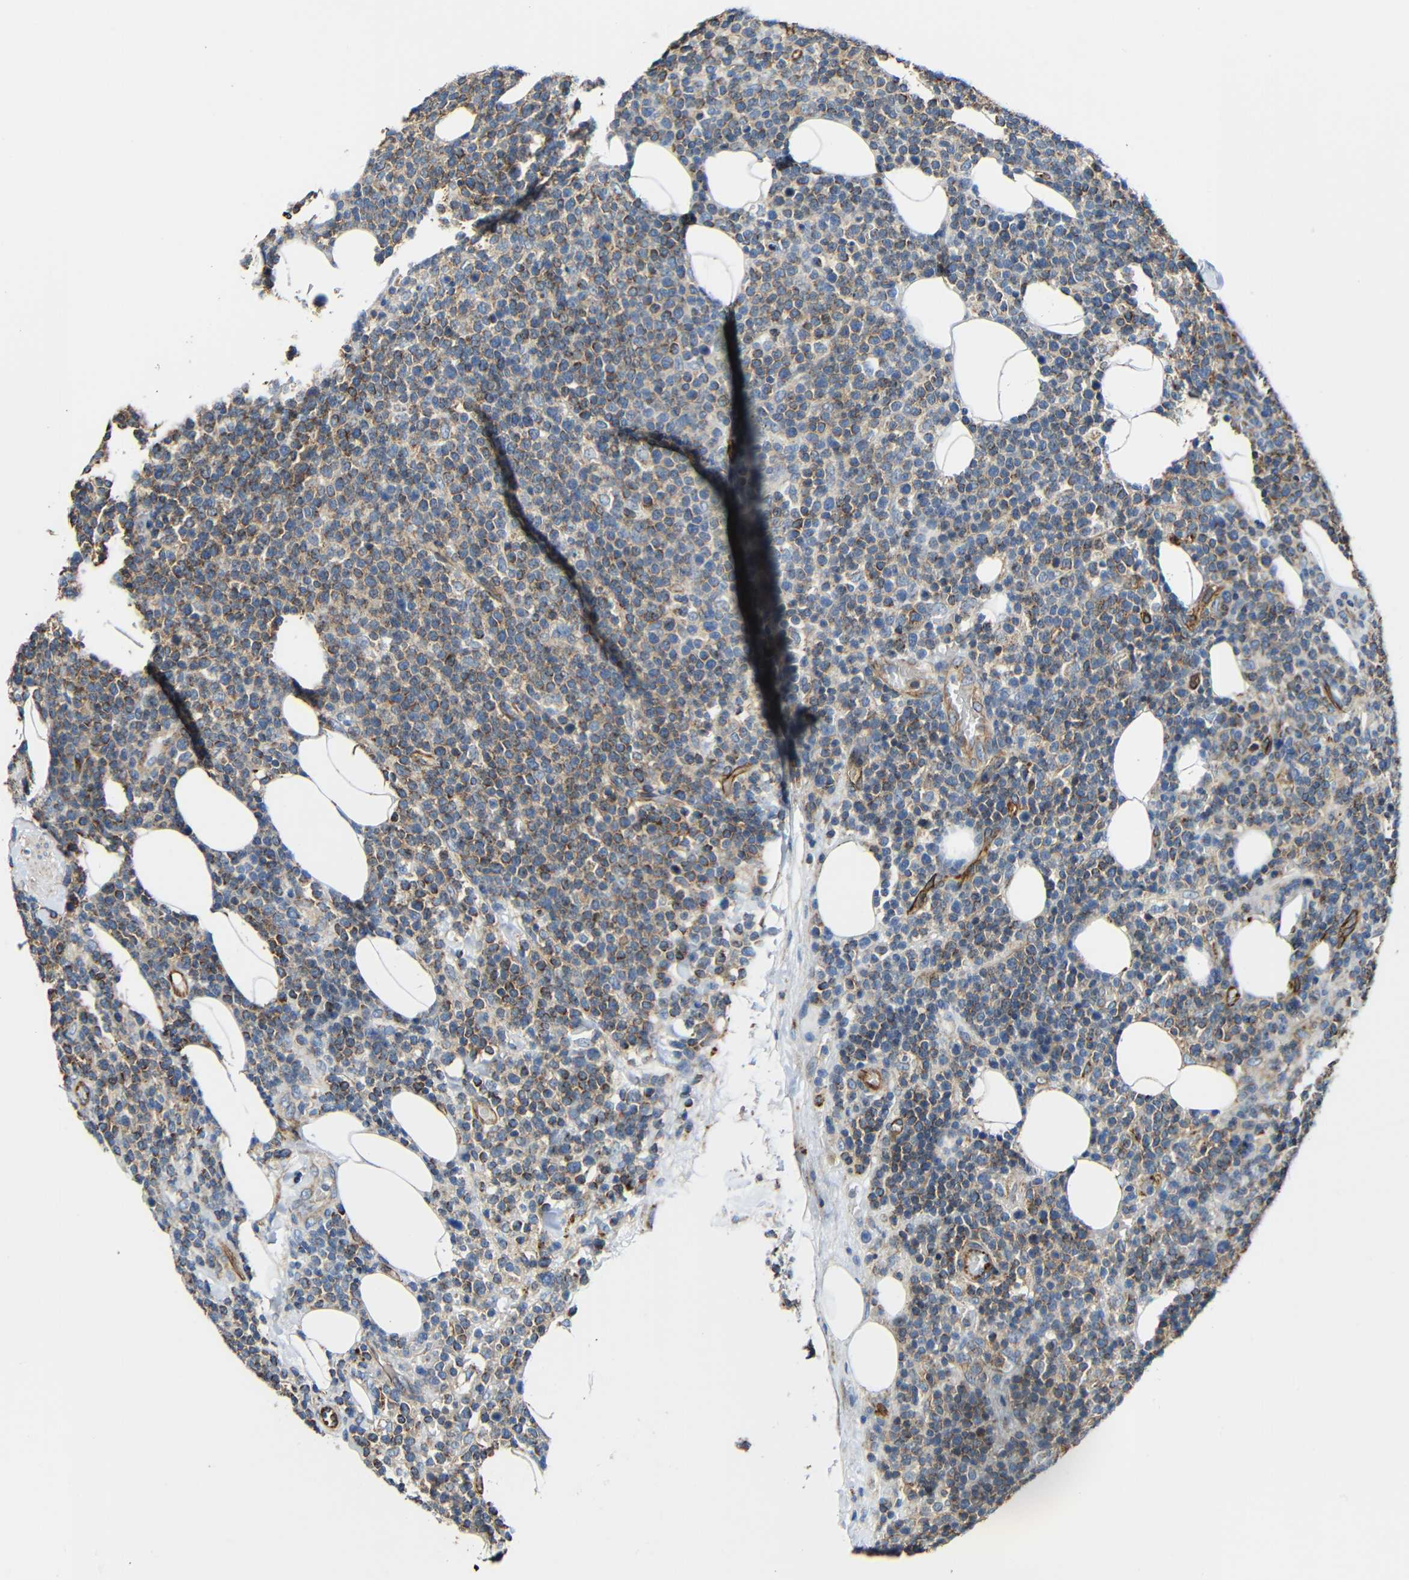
{"staining": {"intensity": "moderate", "quantity": "25%-75%", "location": "cytoplasmic/membranous"}, "tissue": "lymphoma", "cell_type": "Tumor cells", "image_type": "cancer", "snomed": [{"axis": "morphology", "description": "Malignant lymphoma, non-Hodgkin's type, High grade"}, {"axis": "topography", "description": "Lymph node"}], "caption": "Tumor cells demonstrate medium levels of moderate cytoplasmic/membranous positivity in approximately 25%-75% of cells in malignant lymphoma, non-Hodgkin's type (high-grade).", "gene": "IGSF10", "patient": {"sex": "male", "age": 61}}